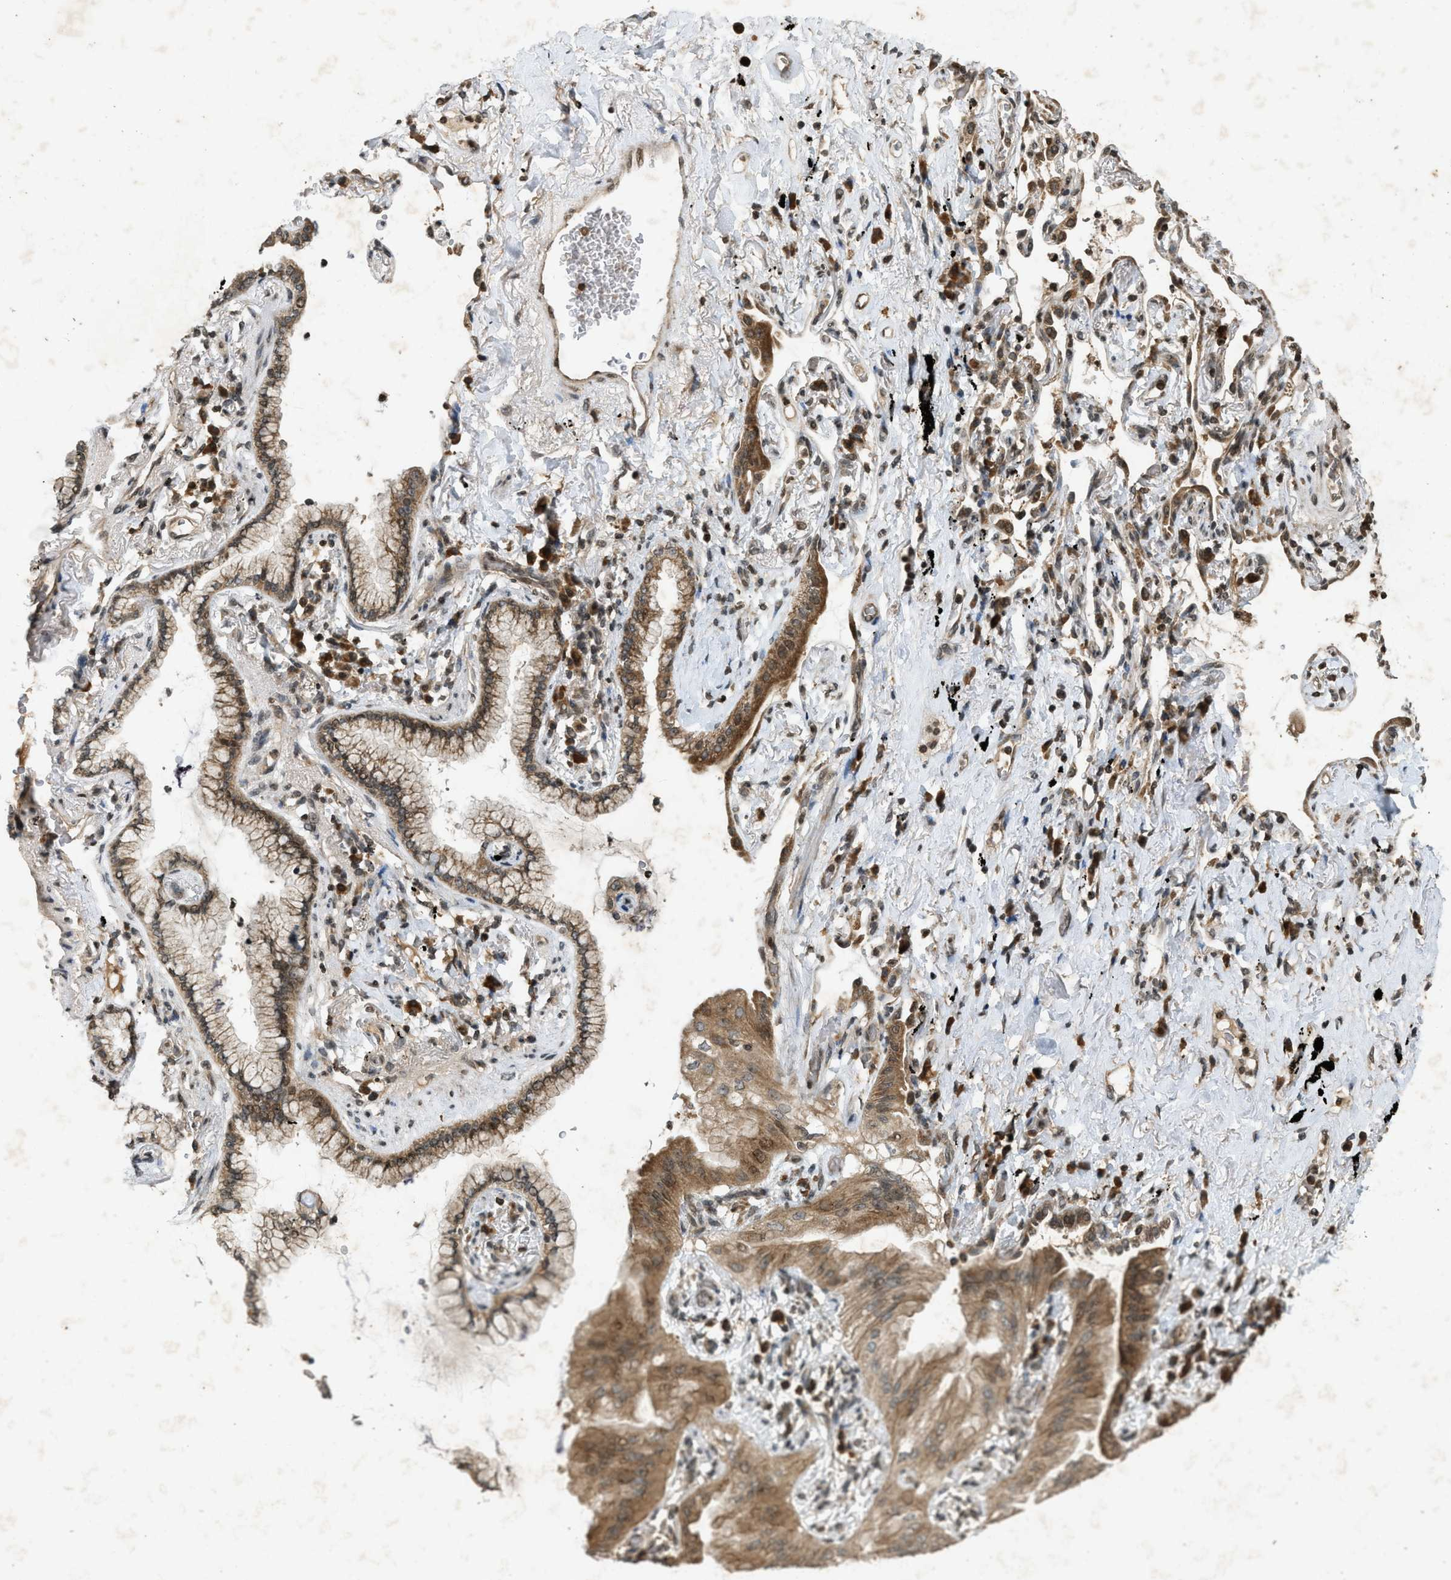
{"staining": {"intensity": "moderate", "quantity": ">75%", "location": "cytoplasmic/membranous"}, "tissue": "lung cancer", "cell_type": "Tumor cells", "image_type": "cancer", "snomed": [{"axis": "morphology", "description": "Normal tissue, NOS"}, {"axis": "morphology", "description": "Adenocarcinoma, NOS"}, {"axis": "topography", "description": "Bronchus"}, {"axis": "topography", "description": "Lung"}], "caption": "A photomicrograph of human adenocarcinoma (lung) stained for a protein demonstrates moderate cytoplasmic/membranous brown staining in tumor cells. The staining was performed using DAB (3,3'-diaminobenzidine), with brown indicating positive protein expression. Nuclei are stained blue with hematoxylin.", "gene": "SIAH1", "patient": {"sex": "female", "age": 70}}